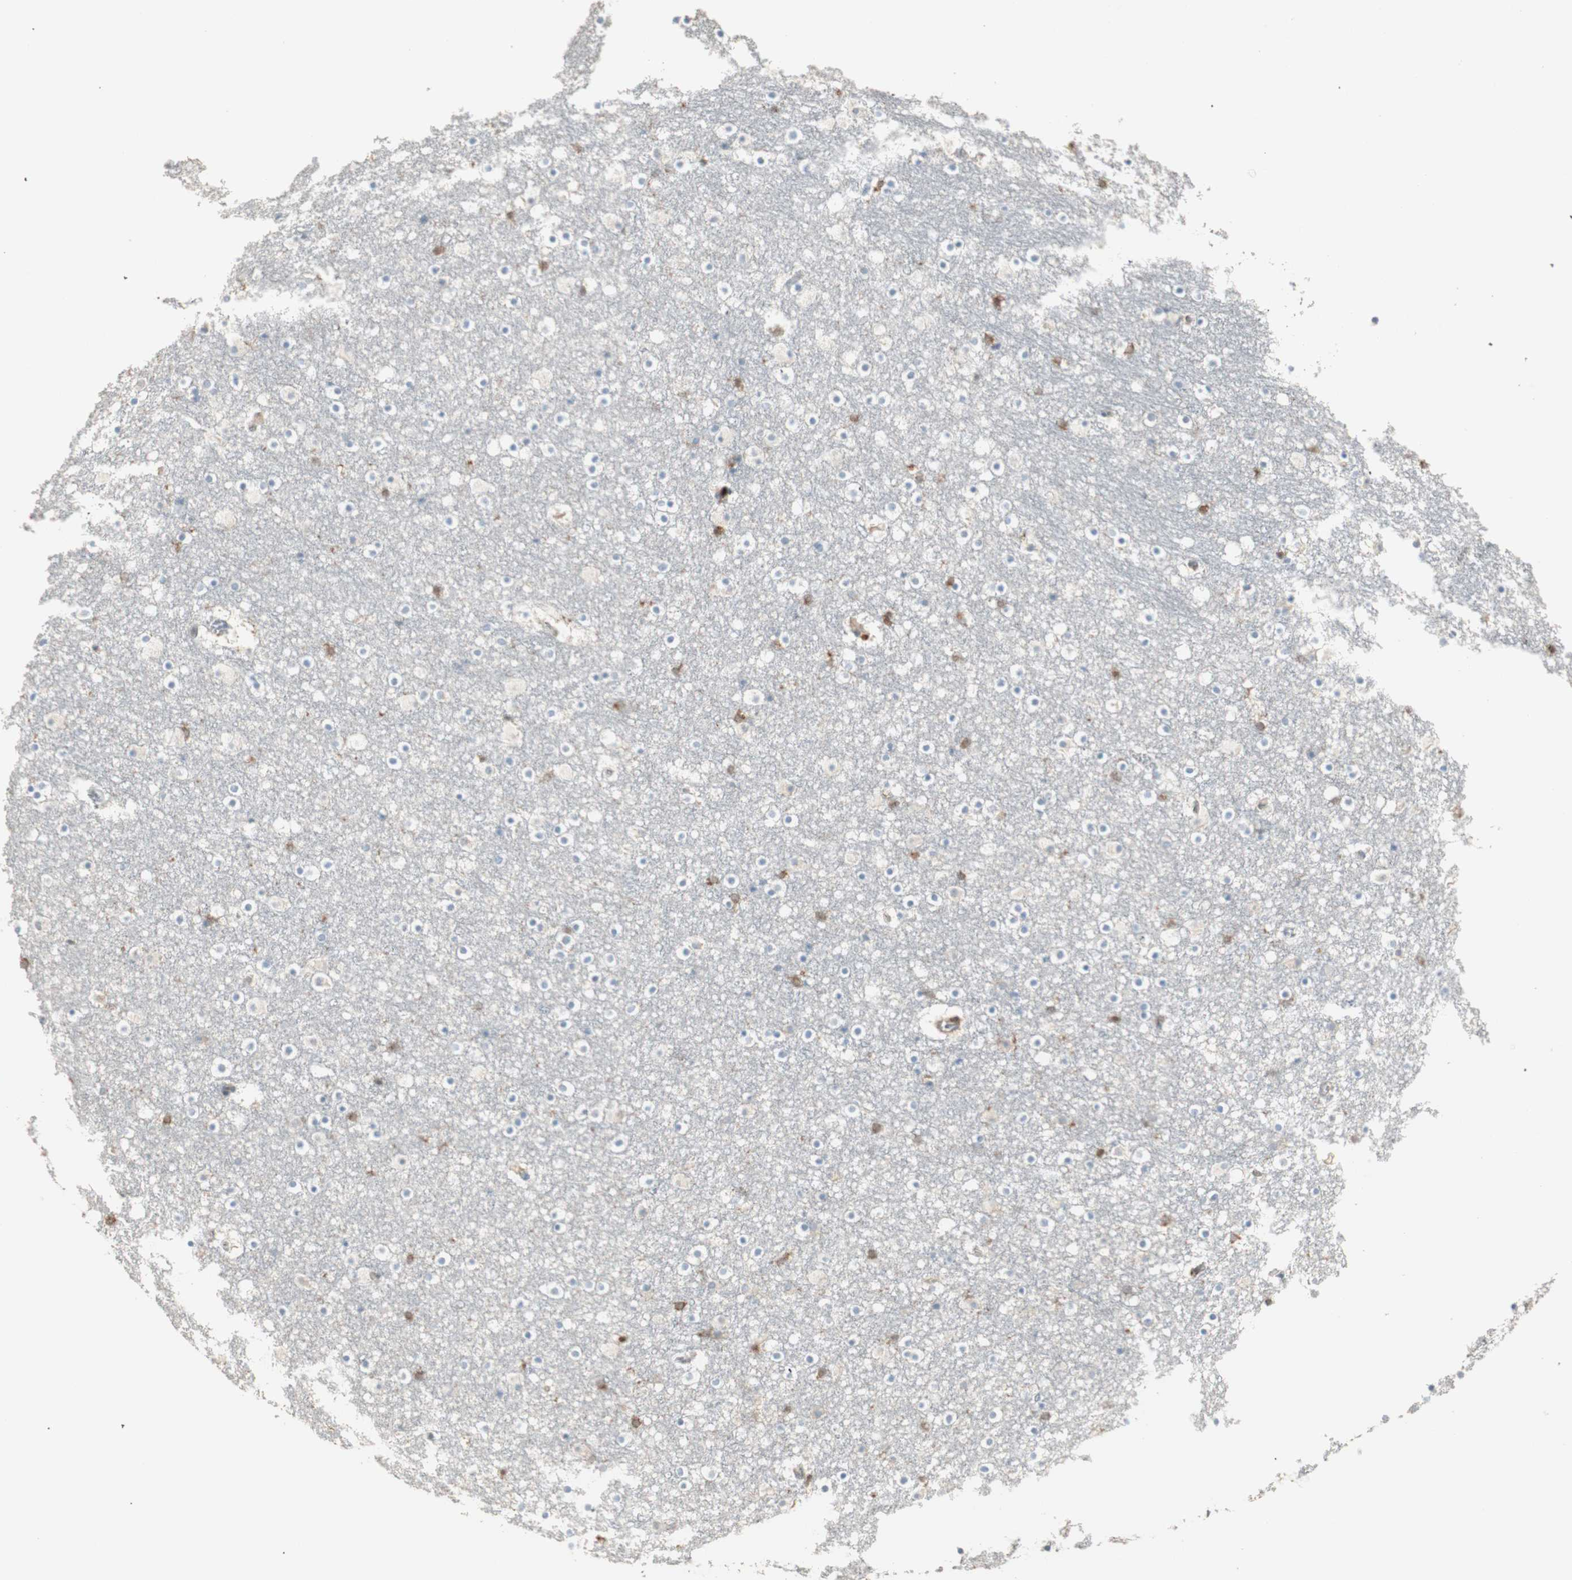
{"staining": {"intensity": "negative", "quantity": "none", "location": "none"}, "tissue": "caudate", "cell_type": "Glial cells", "image_type": "normal", "snomed": [{"axis": "morphology", "description": "Normal tissue, NOS"}, {"axis": "topography", "description": "Lateral ventricle wall"}], "caption": "Glial cells show no significant staining in benign caudate. (Stains: DAB IHC with hematoxylin counter stain, Microscopy: brightfield microscopy at high magnification).", "gene": "CRLF3", "patient": {"sex": "male", "age": 45}}